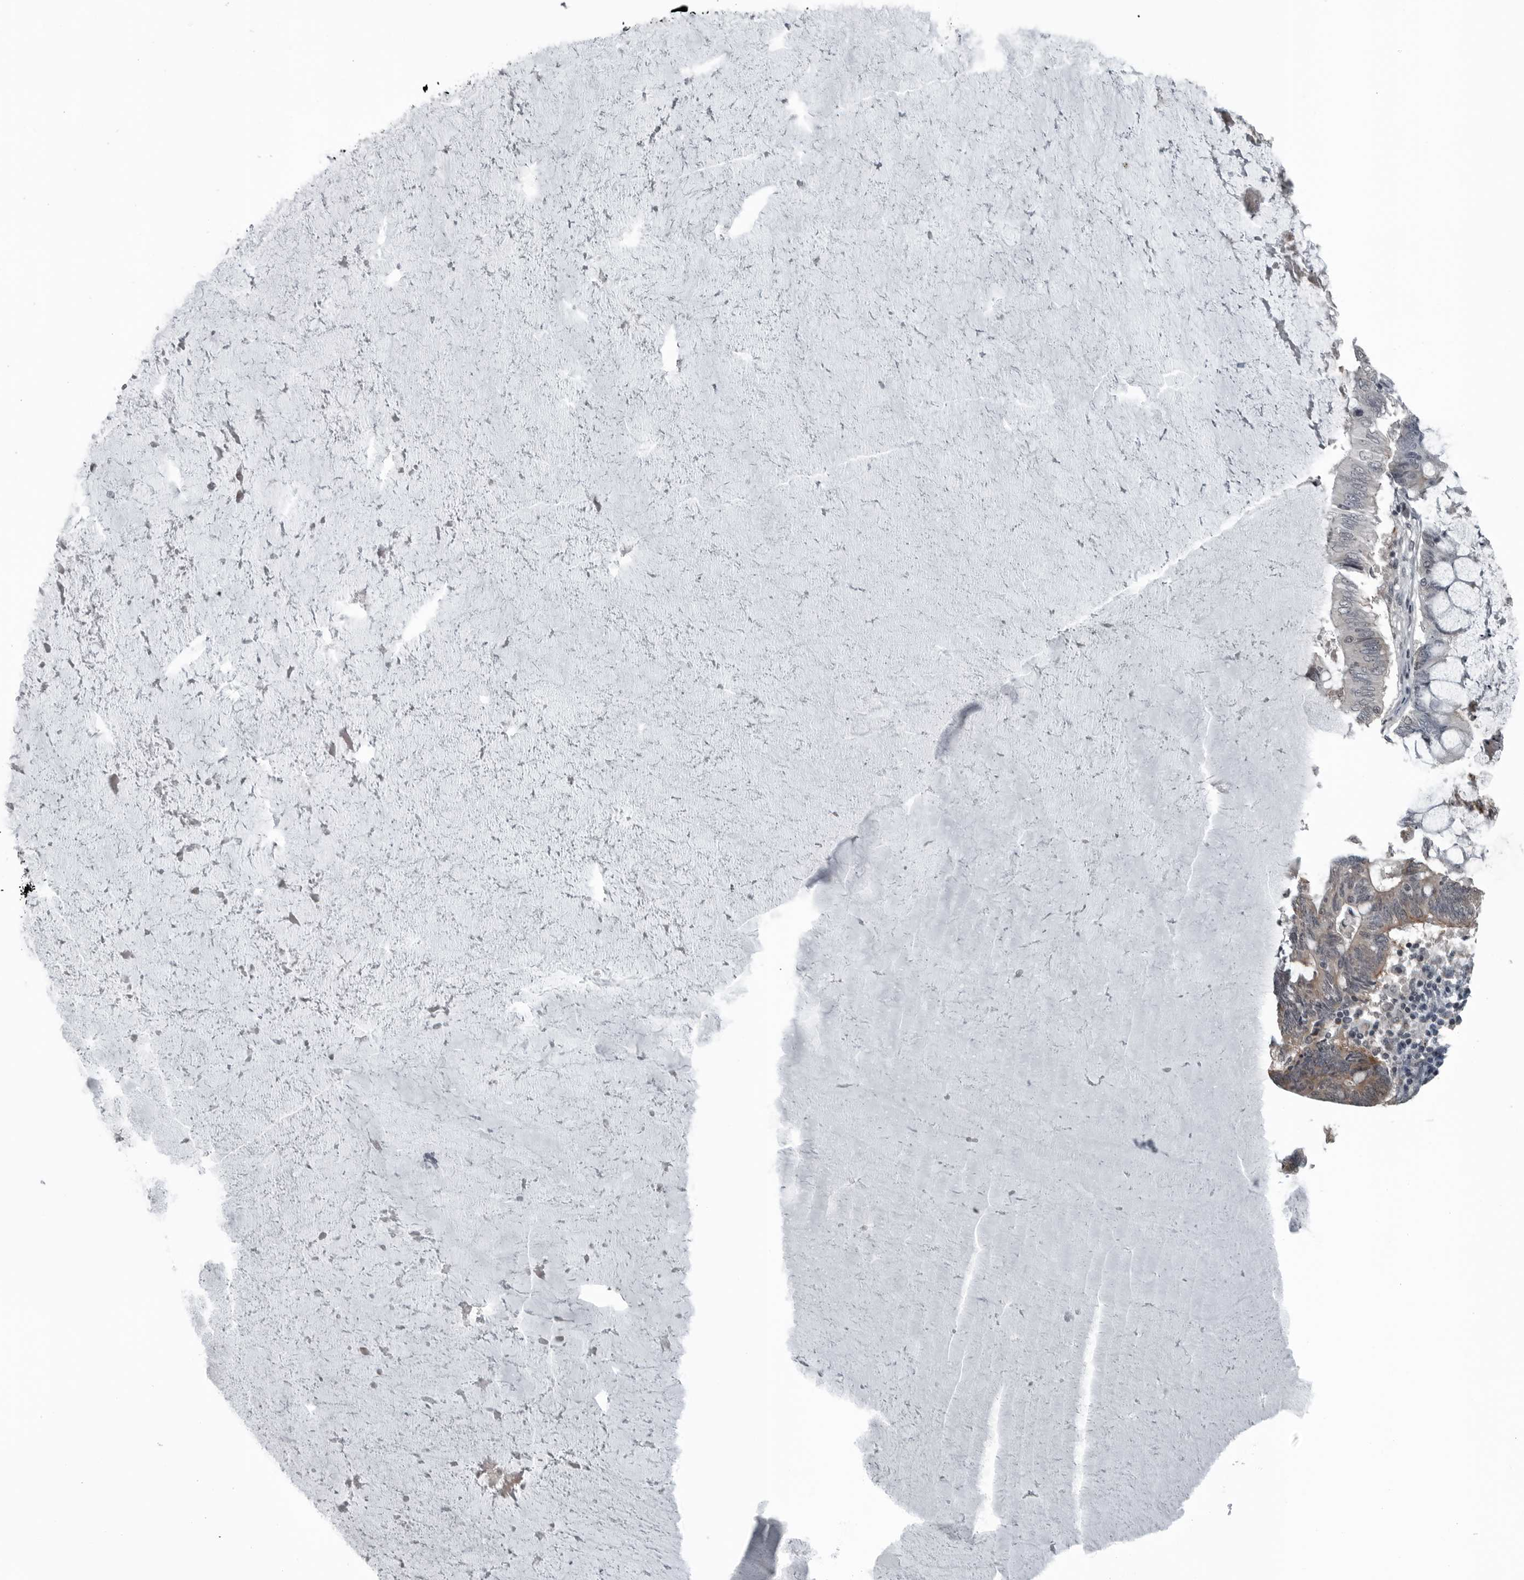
{"staining": {"intensity": "weak", "quantity": "25%-75%", "location": "cytoplasmic/membranous"}, "tissue": "ovarian cancer", "cell_type": "Tumor cells", "image_type": "cancer", "snomed": [{"axis": "morphology", "description": "Cystadenocarcinoma, mucinous, NOS"}, {"axis": "topography", "description": "Ovary"}], "caption": "Ovarian cancer stained with immunohistochemistry displays weak cytoplasmic/membranous expression in approximately 25%-75% of tumor cells.", "gene": "GAK", "patient": {"sex": "female", "age": 61}}